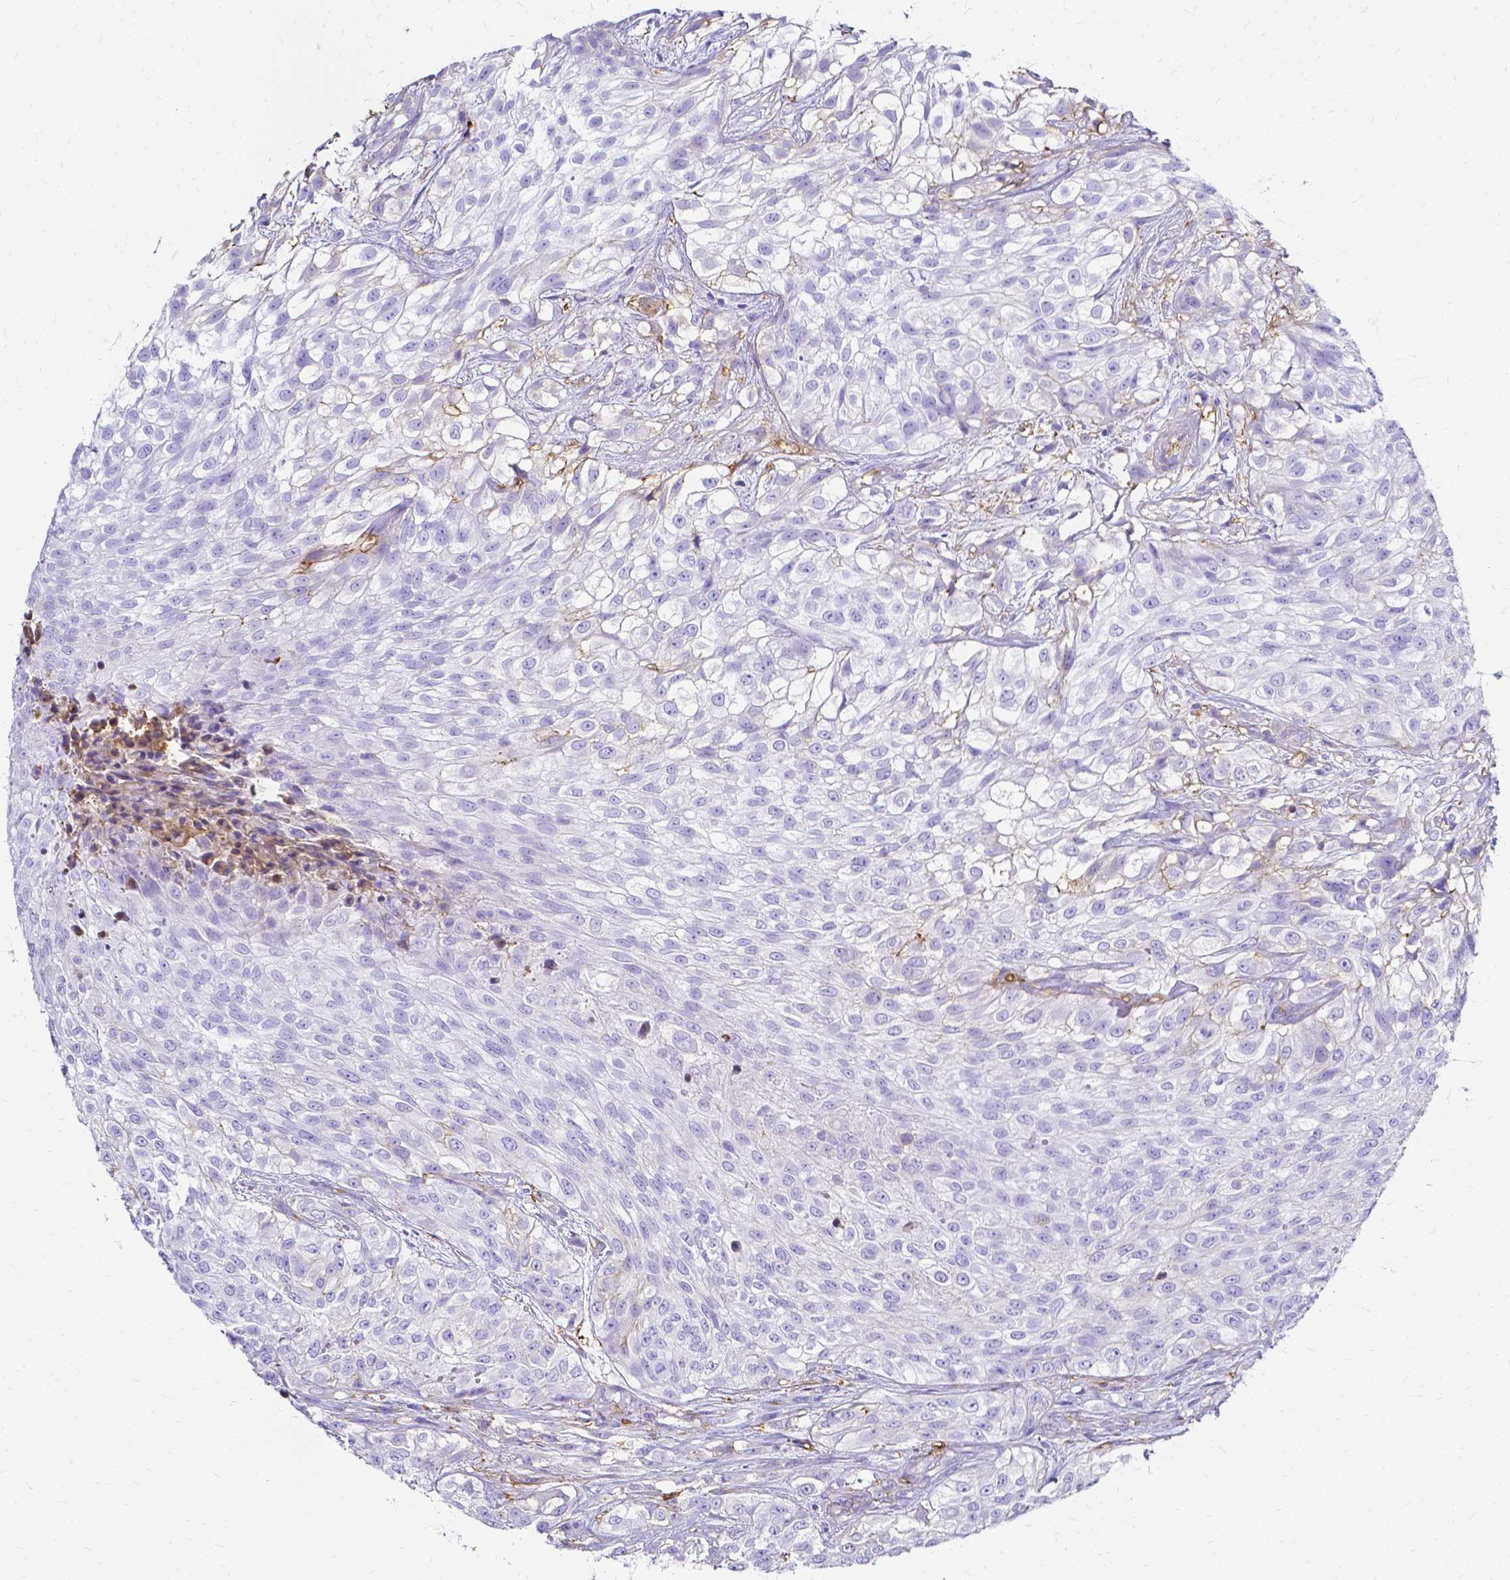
{"staining": {"intensity": "negative", "quantity": "none", "location": "none"}, "tissue": "urothelial cancer", "cell_type": "Tumor cells", "image_type": "cancer", "snomed": [{"axis": "morphology", "description": "Urothelial carcinoma, High grade"}, {"axis": "topography", "description": "Urinary bladder"}], "caption": "DAB immunohistochemical staining of urothelial carcinoma (high-grade) reveals no significant positivity in tumor cells.", "gene": "HSPA12A", "patient": {"sex": "male", "age": 56}}